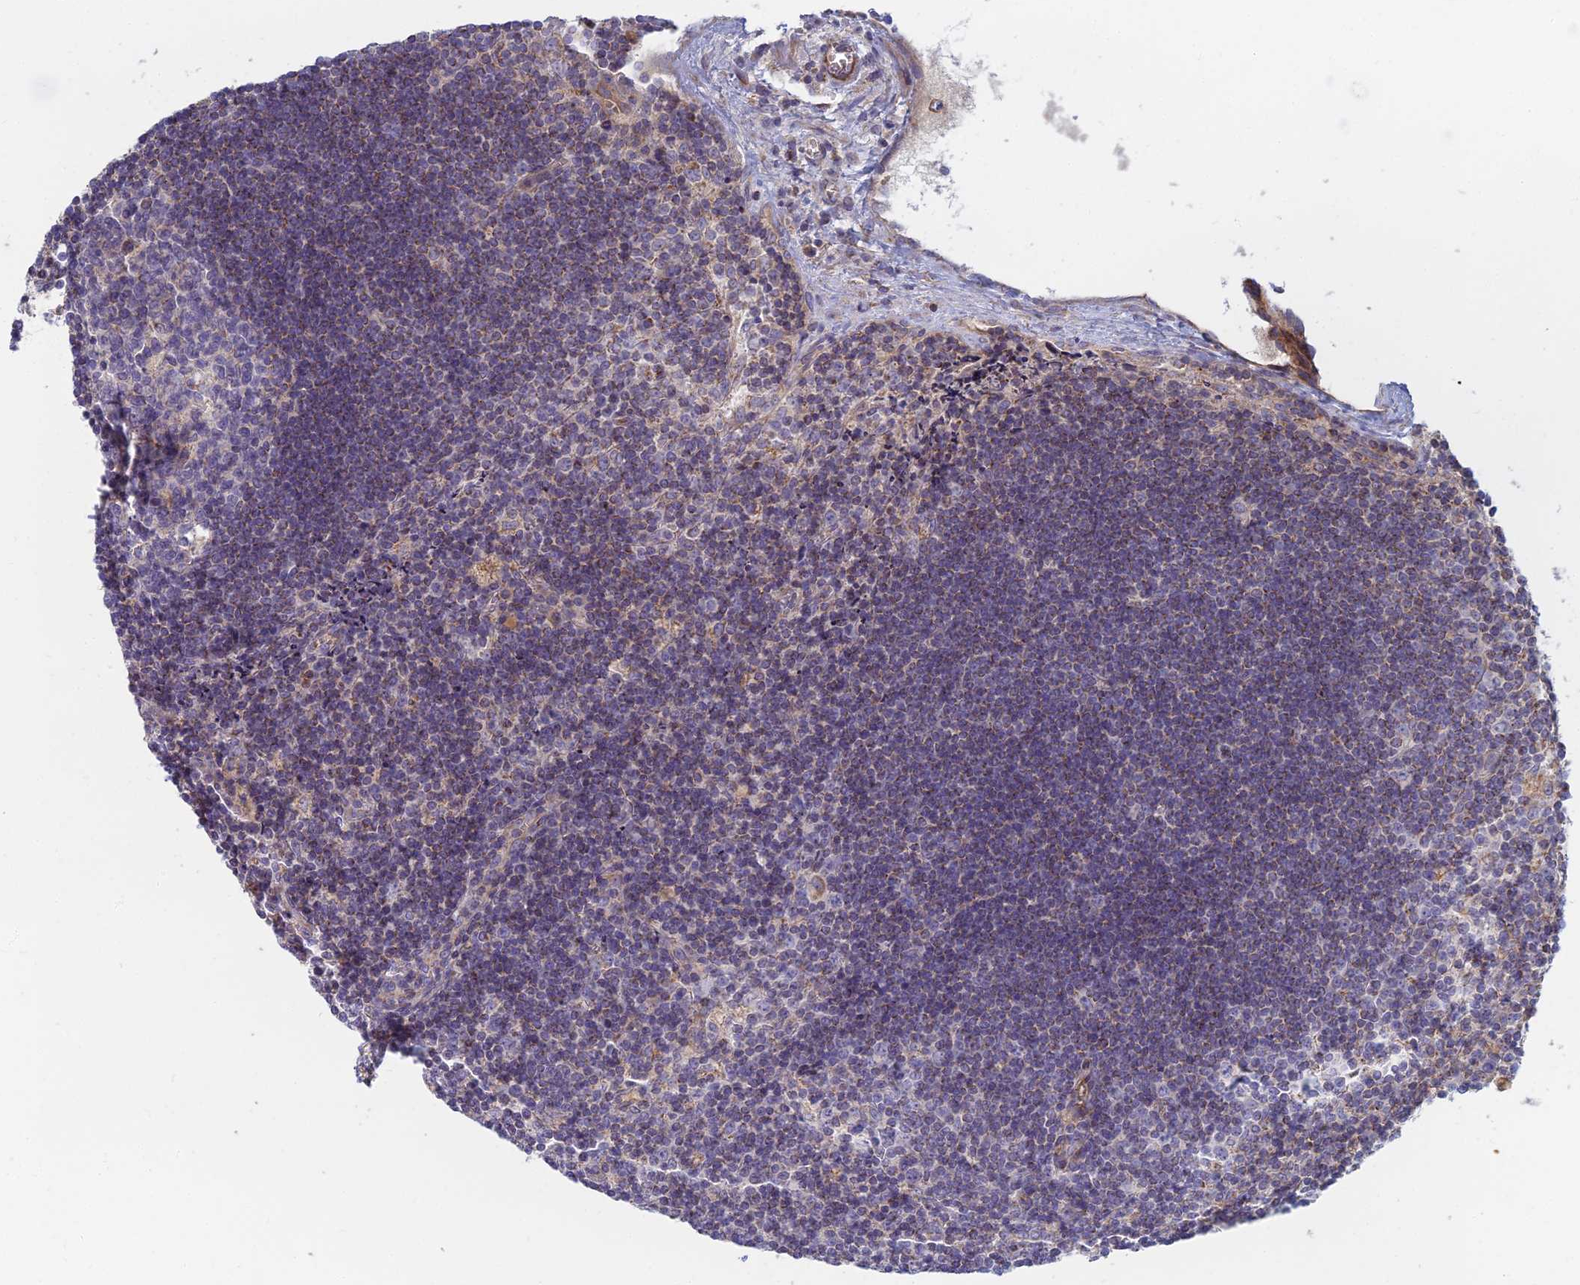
{"staining": {"intensity": "negative", "quantity": "none", "location": "none"}, "tissue": "lymph node", "cell_type": "Germinal center cells", "image_type": "normal", "snomed": [{"axis": "morphology", "description": "Normal tissue, NOS"}, {"axis": "topography", "description": "Lymph node"}], "caption": "This is a photomicrograph of immunohistochemistry staining of normal lymph node, which shows no staining in germinal center cells. (Stains: DAB IHC with hematoxylin counter stain, Microscopy: brightfield microscopy at high magnification).", "gene": "IFTAP", "patient": {"sex": "male", "age": 58}}